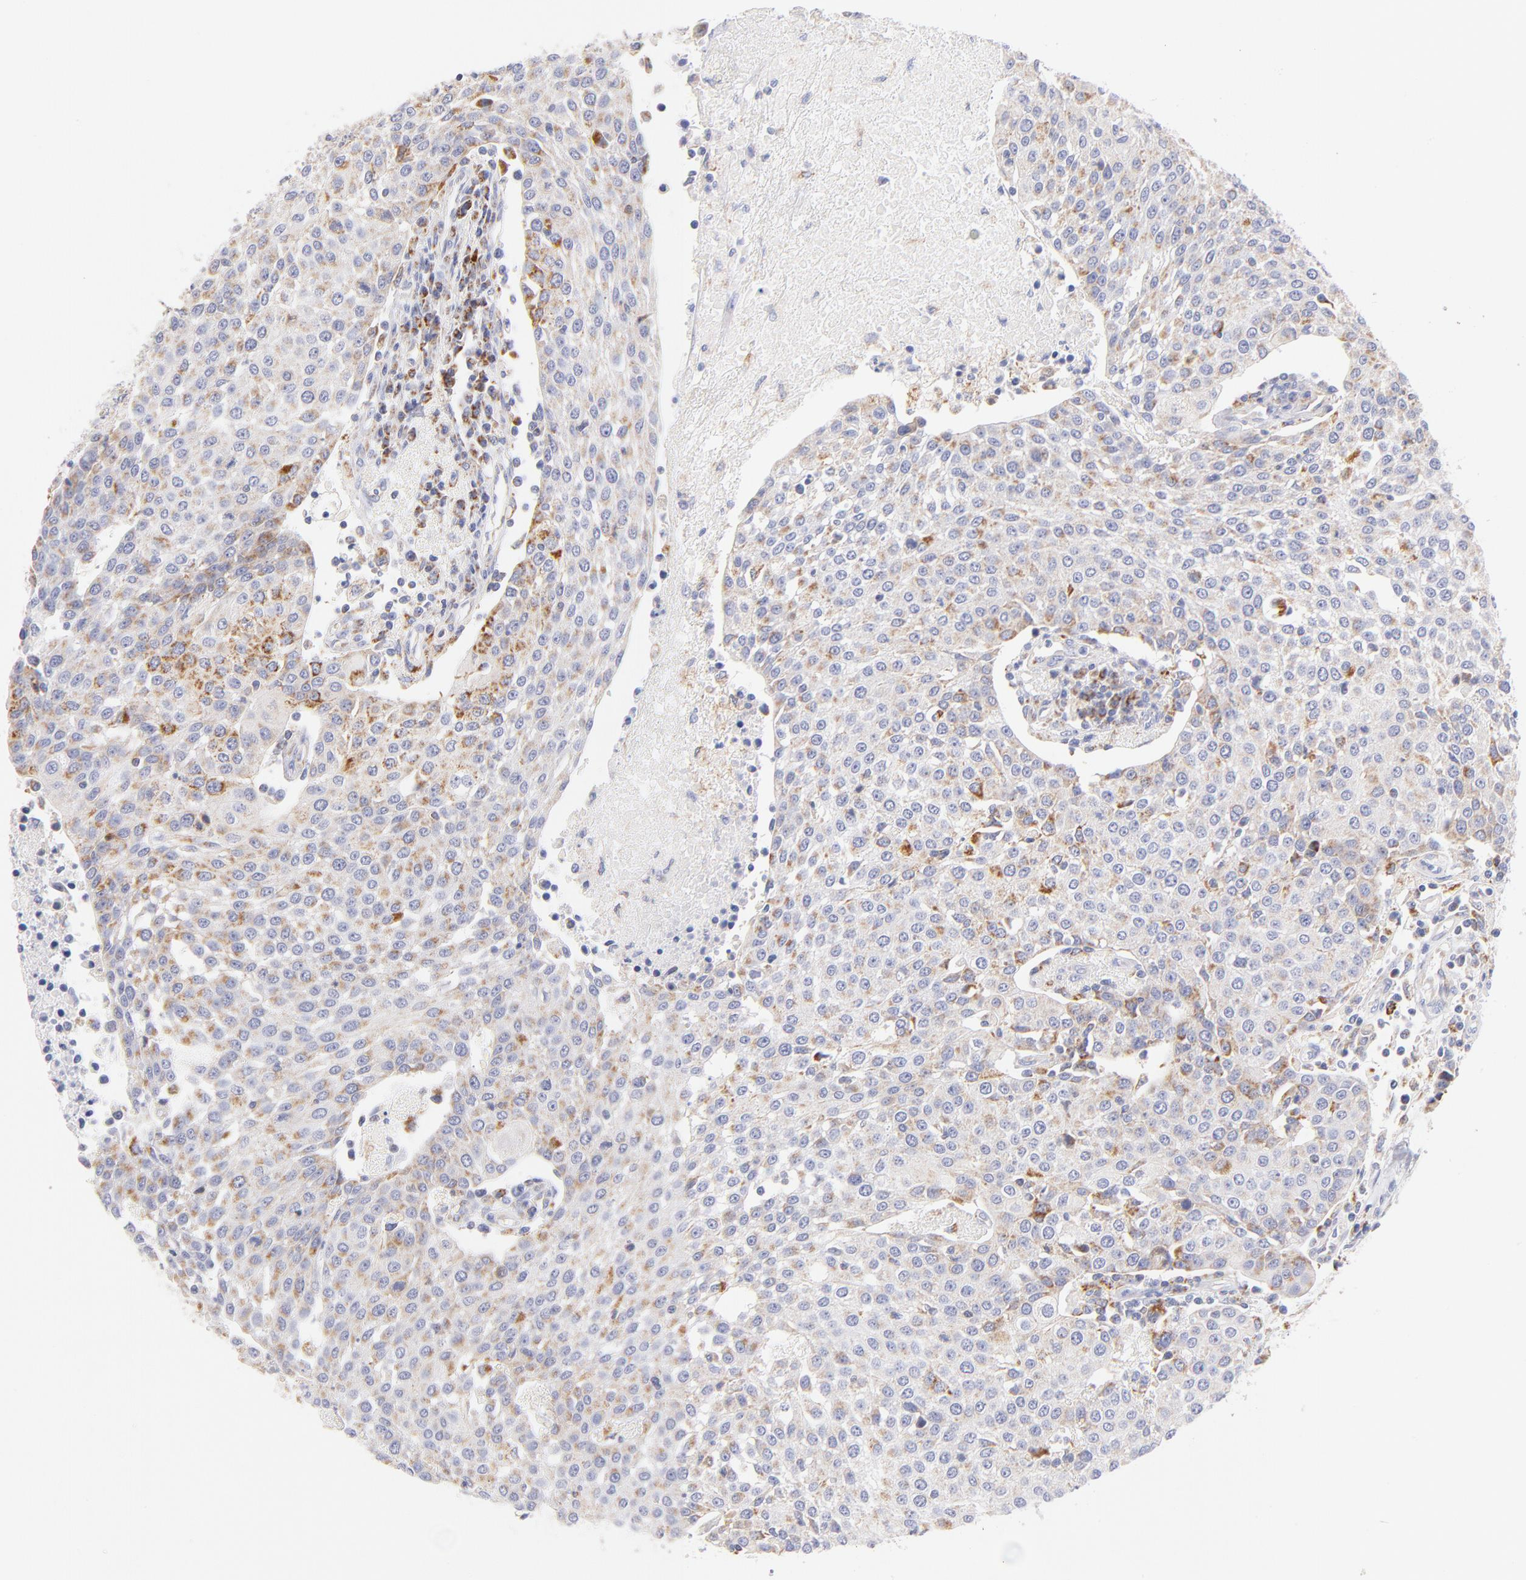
{"staining": {"intensity": "moderate", "quantity": ">75%", "location": "cytoplasmic/membranous"}, "tissue": "urothelial cancer", "cell_type": "Tumor cells", "image_type": "cancer", "snomed": [{"axis": "morphology", "description": "Urothelial carcinoma, High grade"}, {"axis": "topography", "description": "Urinary bladder"}], "caption": "Urothelial cancer stained for a protein (brown) shows moderate cytoplasmic/membranous positive positivity in approximately >75% of tumor cells.", "gene": "AIFM1", "patient": {"sex": "female", "age": 85}}